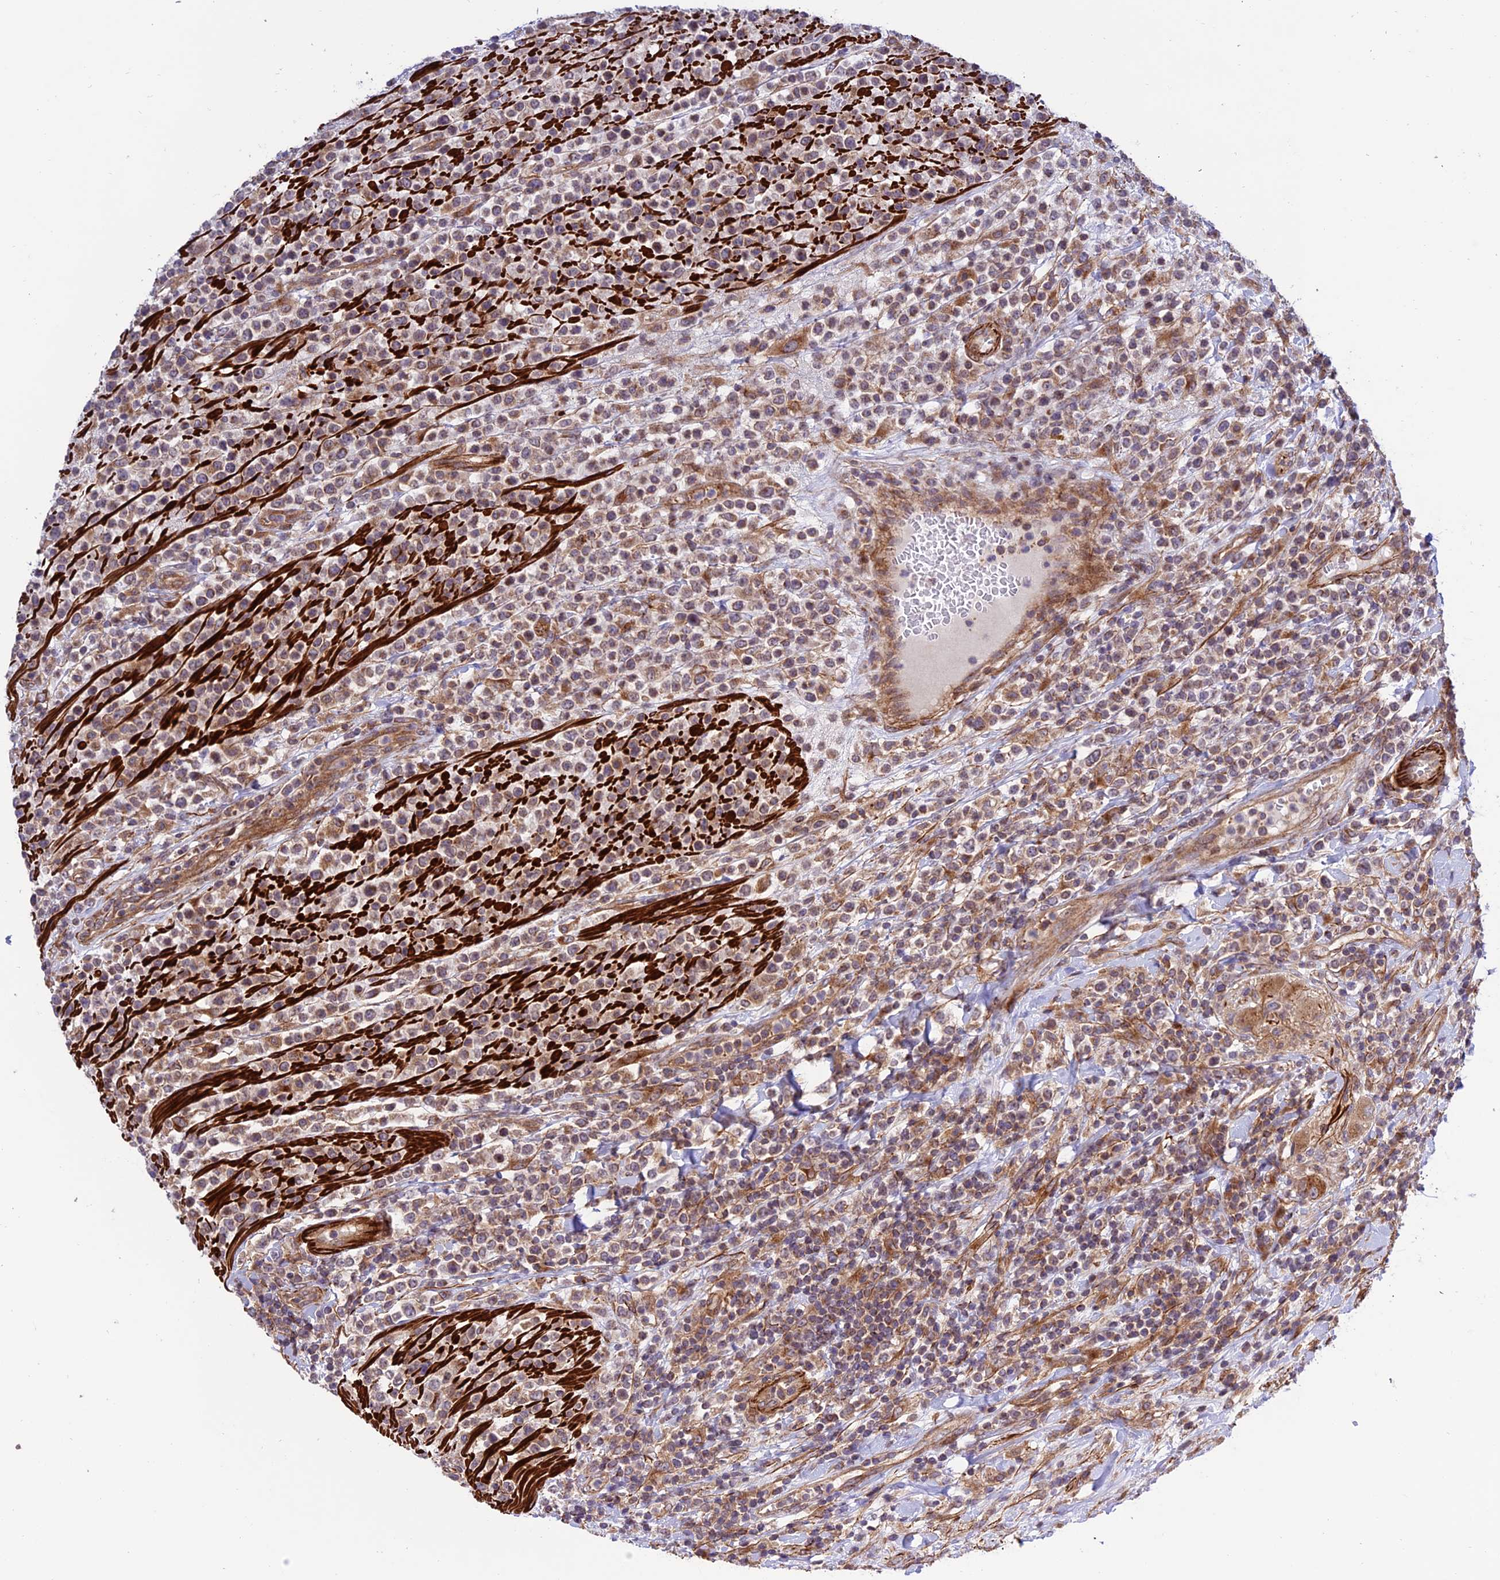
{"staining": {"intensity": "moderate", "quantity": "25%-75%", "location": "cytoplasmic/membranous"}, "tissue": "lymphoma", "cell_type": "Tumor cells", "image_type": "cancer", "snomed": [{"axis": "morphology", "description": "Malignant lymphoma, non-Hodgkin's type, High grade"}, {"axis": "topography", "description": "Colon"}], "caption": "Protein staining shows moderate cytoplasmic/membranous positivity in about 25%-75% of tumor cells in malignant lymphoma, non-Hodgkin's type (high-grade).", "gene": "TNIP3", "patient": {"sex": "female", "age": 53}}